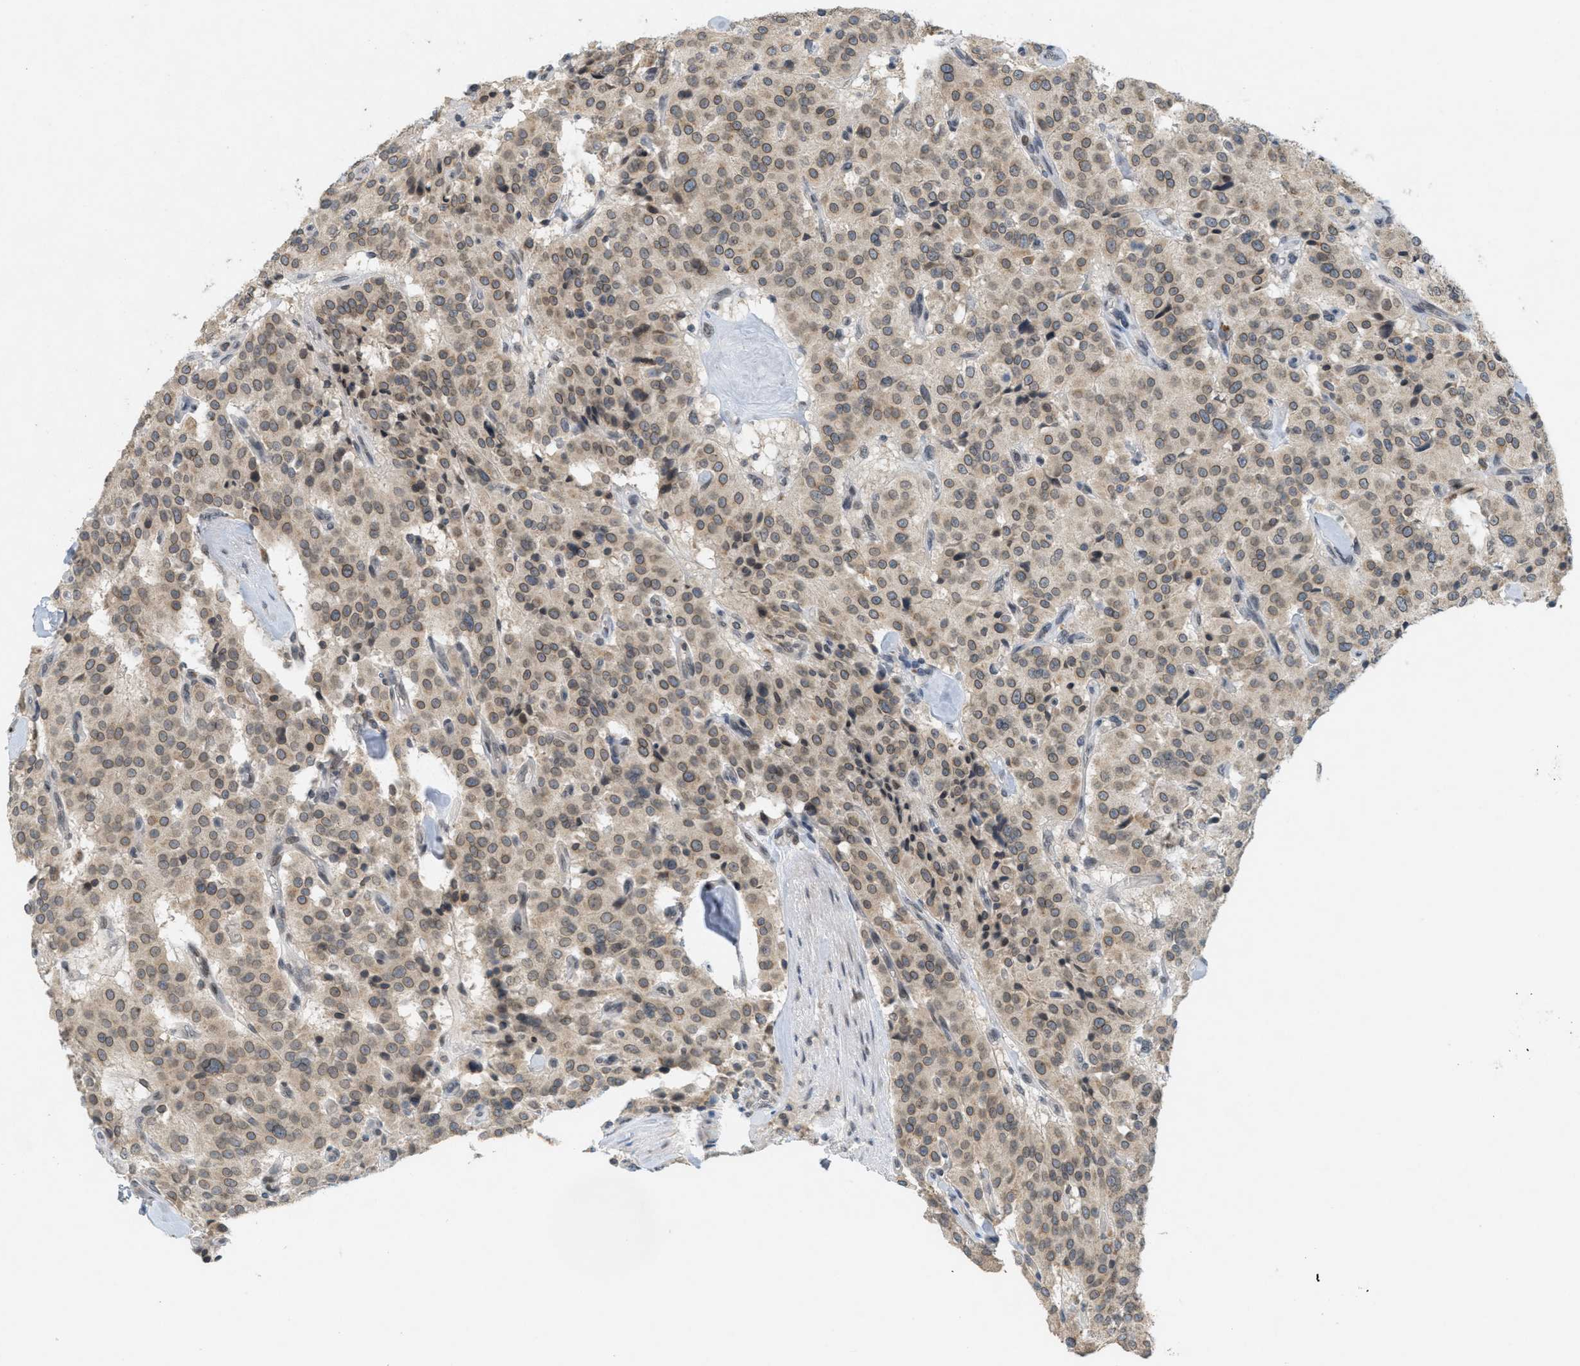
{"staining": {"intensity": "weak", "quantity": ">75%", "location": "cytoplasmic/membranous,nuclear"}, "tissue": "carcinoid", "cell_type": "Tumor cells", "image_type": "cancer", "snomed": [{"axis": "morphology", "description": "Carcinoid, malignant, NOS"}, {"axis": "topography", "description": "Lung"}], "caption": "The image demonstrates staining of carcinoid, revealing weak cytoplasmic/membranous and nuclear protein expression (brown color) within tumor cells. (IHC, brightfield microscopy, high magnification).", "gene": "ABHD6", "patient": {"sex": "male", "age": 30}}